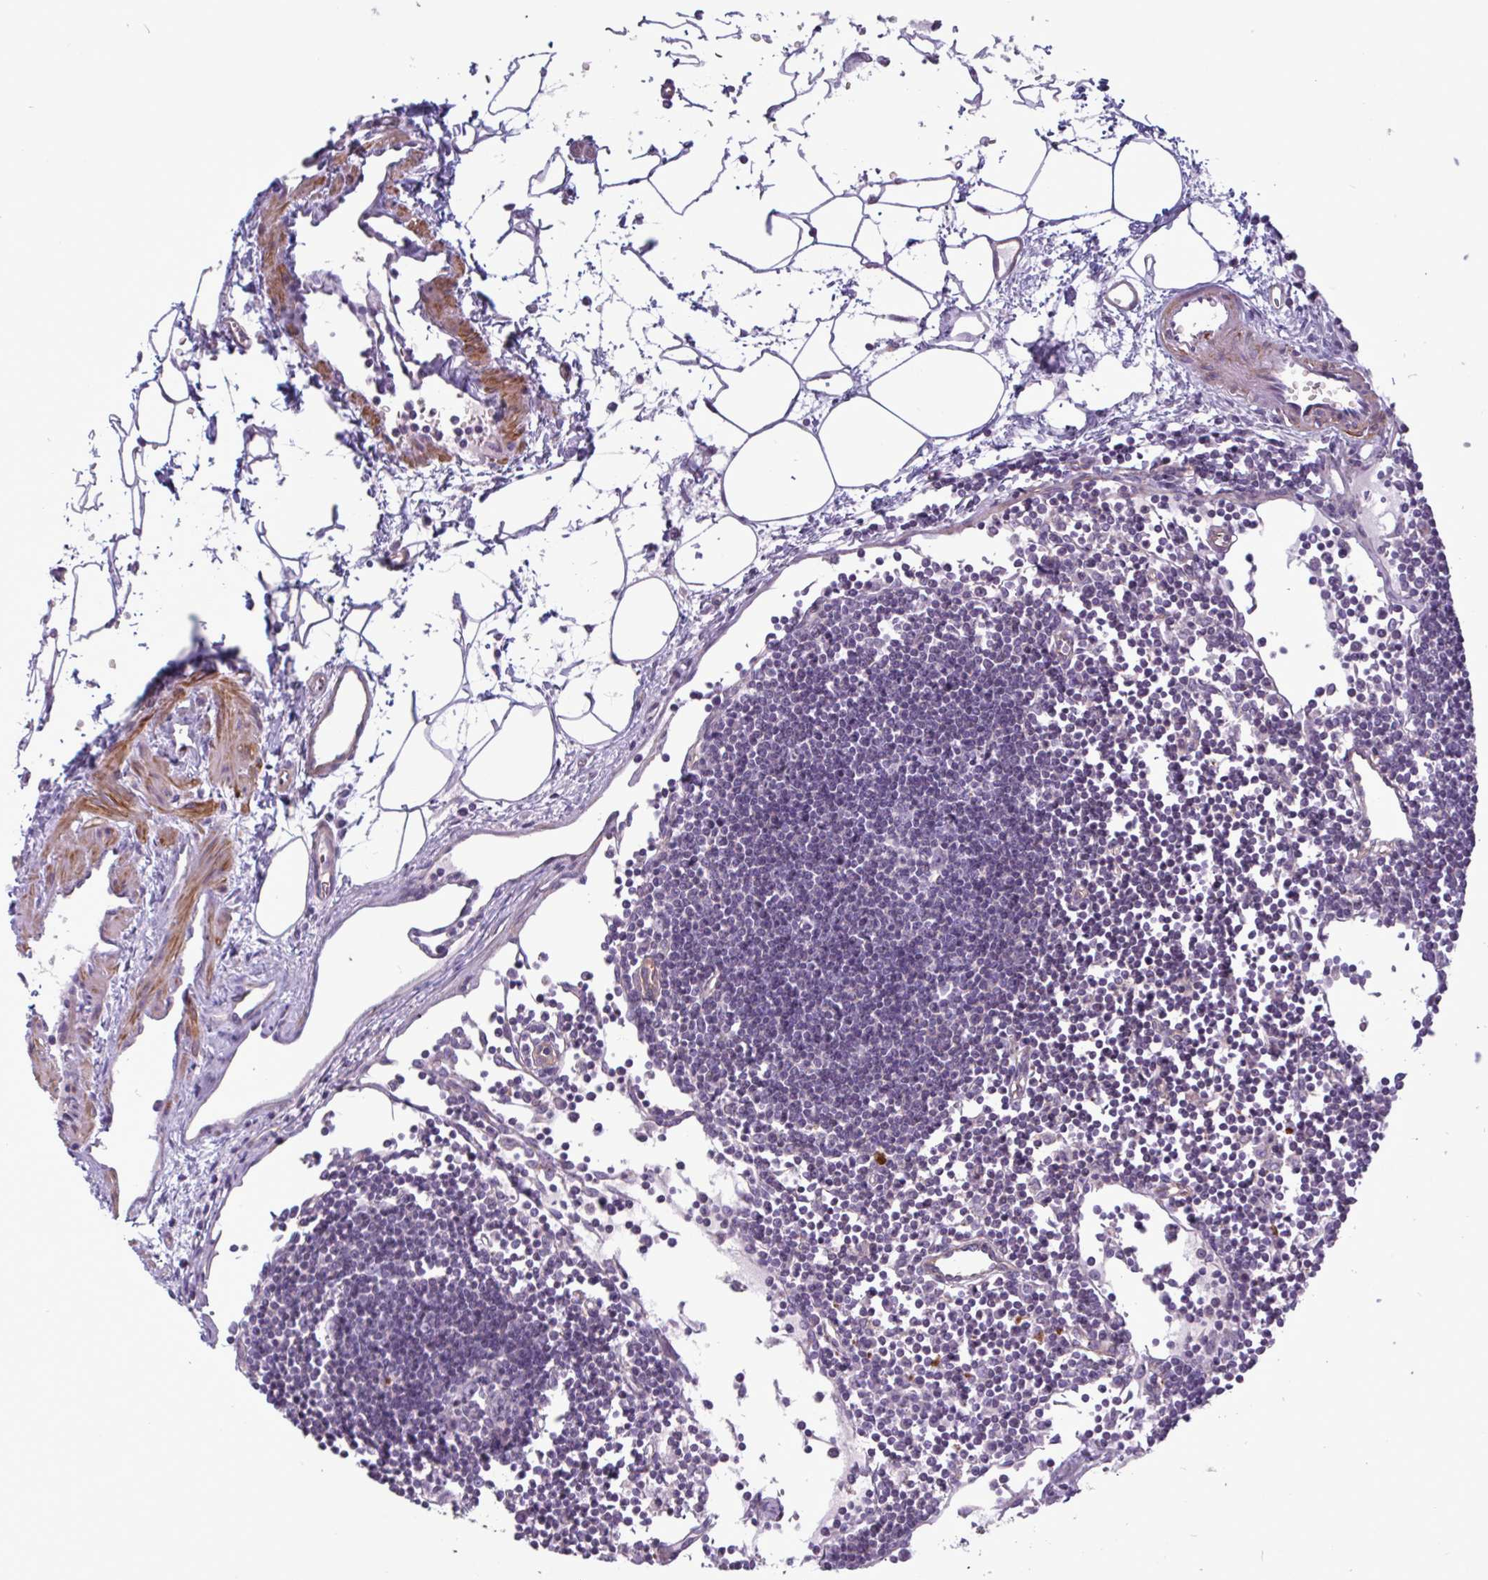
{"staining": {"intensity": "negative", "quantity": "none", "location": "none"}, "tissue": "lymph node", "cell_type": "Non-germinal center cells", "image_type": "normal", "snomed": [{"axis": "morphology", "description": "Normal tissue, NOS"}, {"axis": "topography", "description": "Lymph node"}], "caption": "This is a image of IHC staining of benign lymph node, which shows no staining in non-germinal center cells. The staining is performed using DAB (3,3'-diaminobenzidine) brown chromogen with nuclei counter-stained in using hematoxylin.", "gene": "SHISA7", "patient": {"sex": "female", "age": 65}}